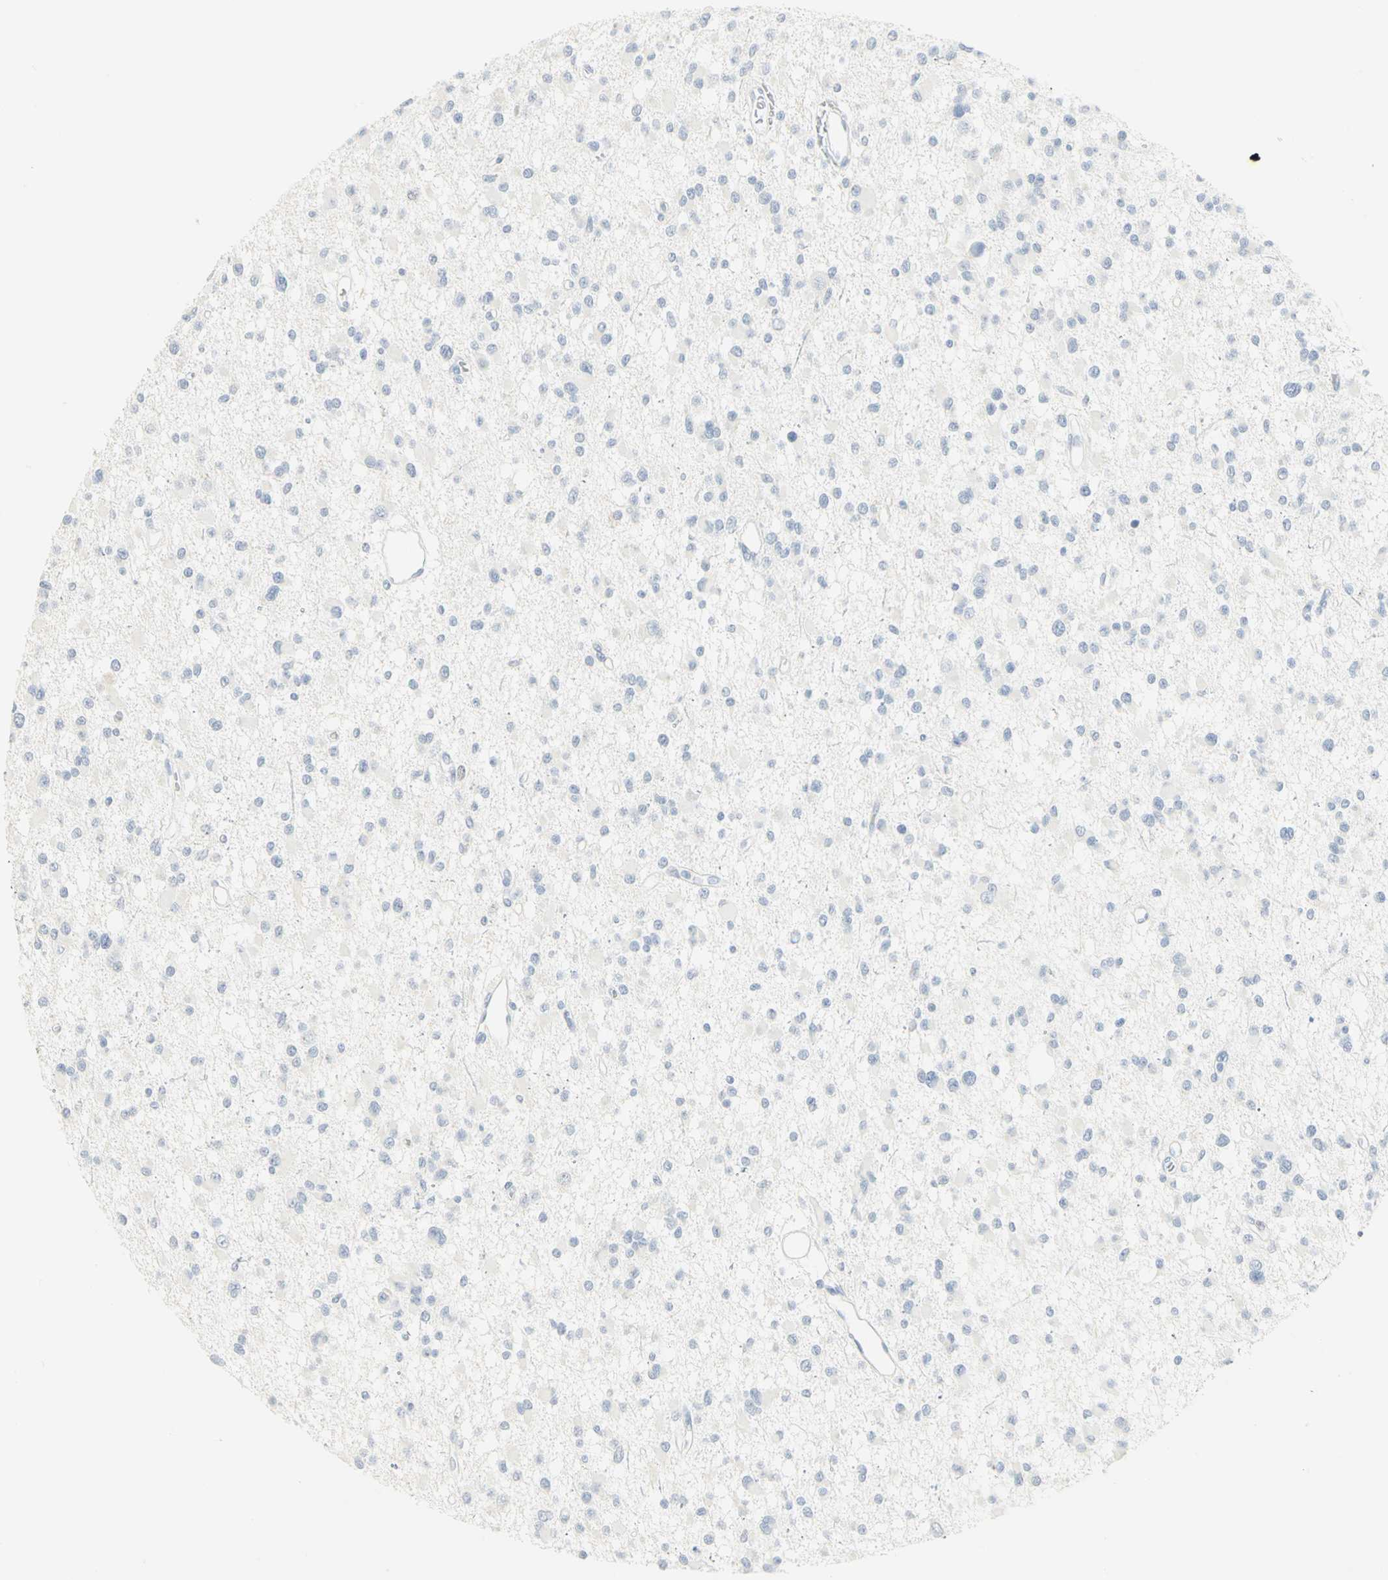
{"staining": {"intensity": "negative", "quantity": "none", "location": "none"}, "tissue": "glioma", "cell_type": "Tumor cells", "image_type": "cancer", "snomed": [{"axis": "morphology", "description": "Glioma, malignant, Low grade"}, {"axis": "topography", "description": "Brain"}], "caption": "Malignant glioma (low-grade) was stained to show a protein in brown. There is no significant staining in tumor cells. (DAB (3,3'-diaminobenzidine) IHC, high magnification).", "gene": "HELLS", "patient": {"sex": "female", "age": 22}}